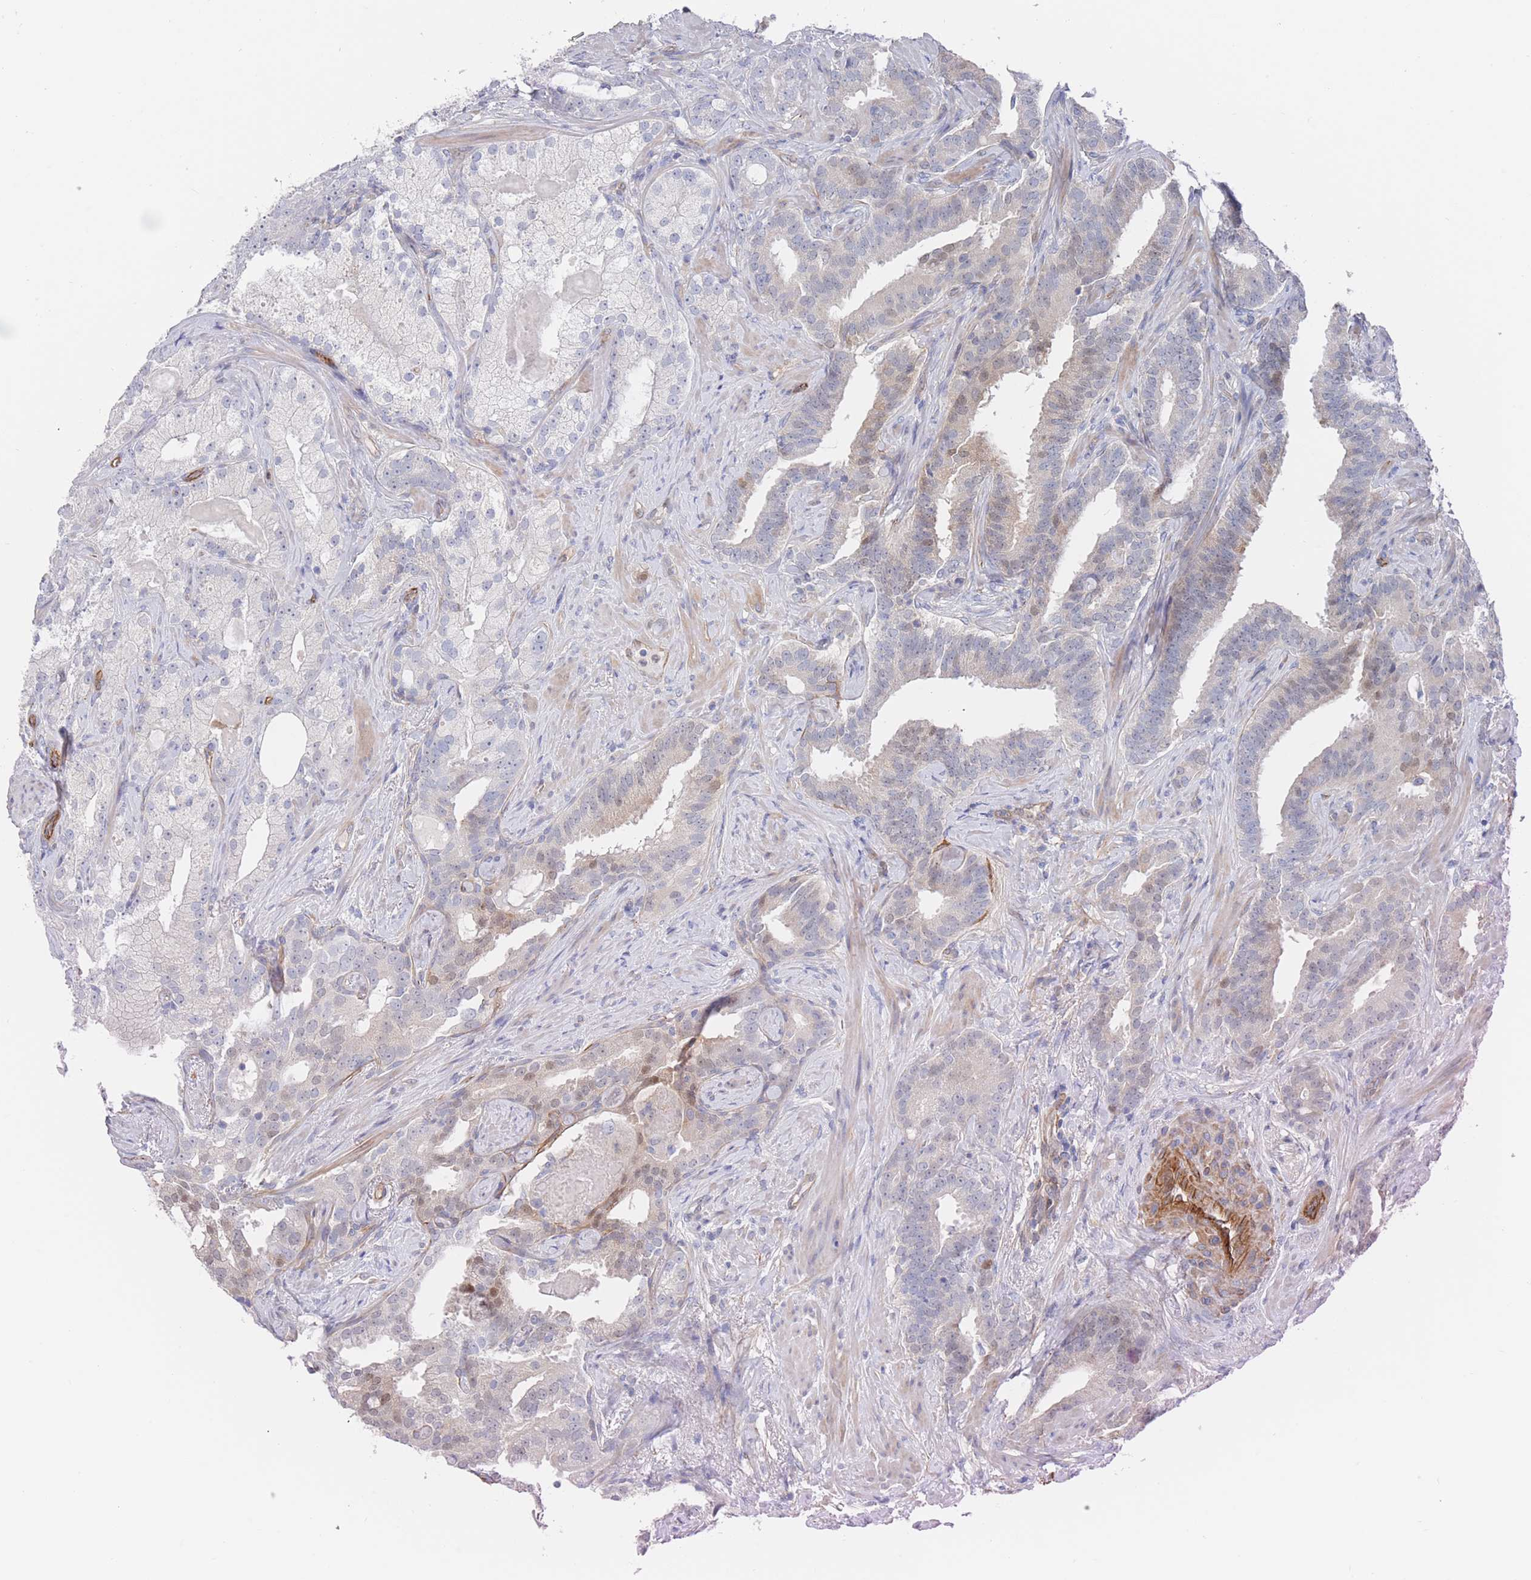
{"staining": {"intensity": "weak", "quantity": "<25%", "location": "nuclear"}, "tissue": "prostate cancer", "cell_type": "Tumor cells", "image_type": "cancer", "snomed": [{"axis": "morphology", "description": "Adenocarcinoma, High grade"}, {"axis": "topography", "description": "Prostate"}], "caption": "Immunohistochemical staining of human prostate cancer (adenocarcinoma (high-grade)) exhibits no significant positivity in tumor cells. The staining was performed using DAB to visualize the protein expression in brown, while the nuclei were stained in blue with hematoxylin (Magnification: 20x).", "gene": "G6PC1", "patient": {"sex": "male", "age": 64}}